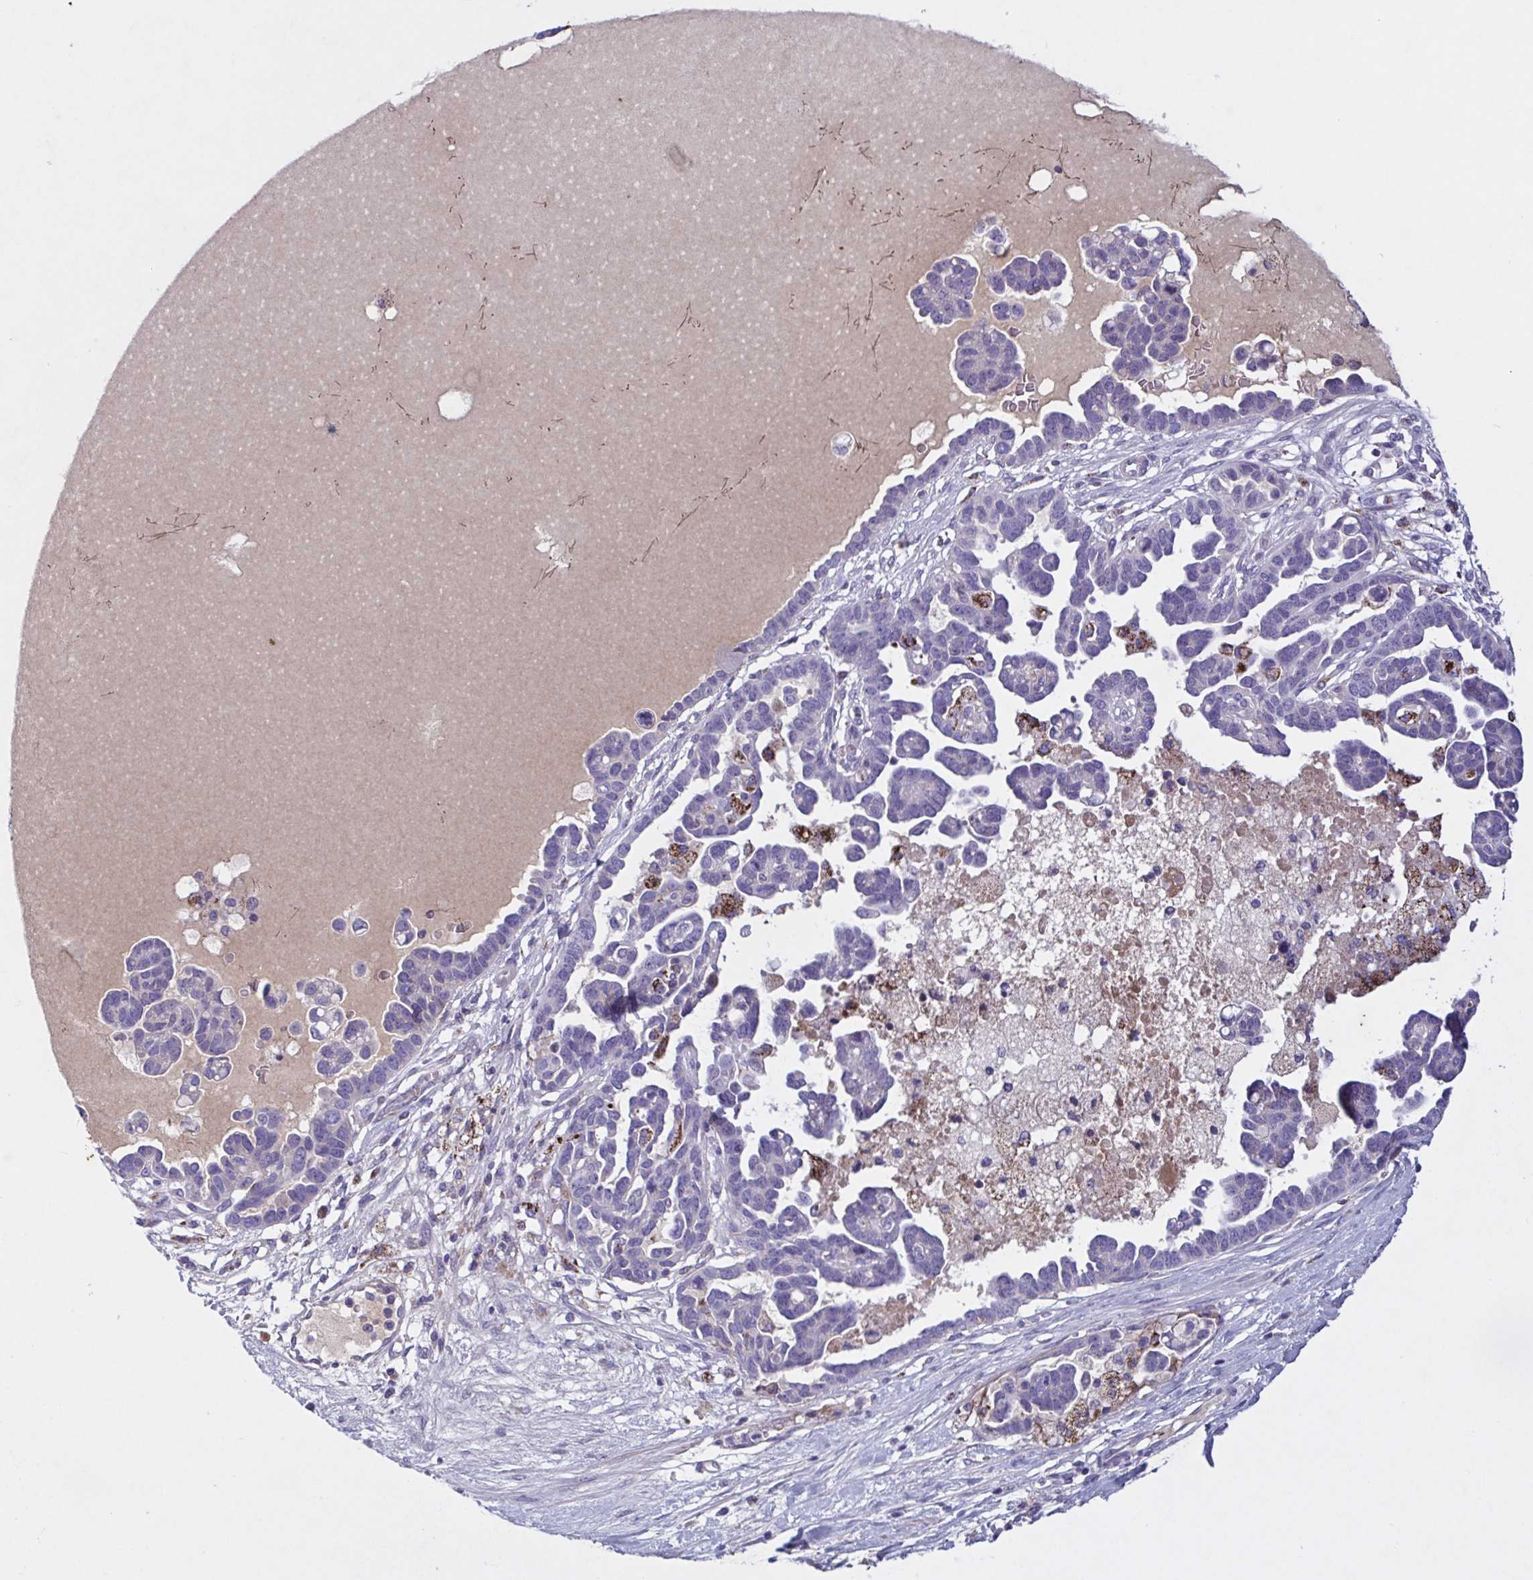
{"staining": {"intensity": "negative", "quantity": "none", "location": "none"}, "tissue": "ovarian cancer", "cell_type": "Tumor cells", "image_type": "cancer", "snomed": [{"axis": "morphology", "description": "Cystadenocarcinoma, serous, NOS"}, {"axis": "topography", "description": "Ovary"}], "caption": "High power microscopy micrograph of an immunohistochemistry histopathology image of serous cystadenocarcinoma (ovarian), revealing no significant staining in tumor cells.", "gene": "F13B", "patient": {"sex": "female", "age": 54}}